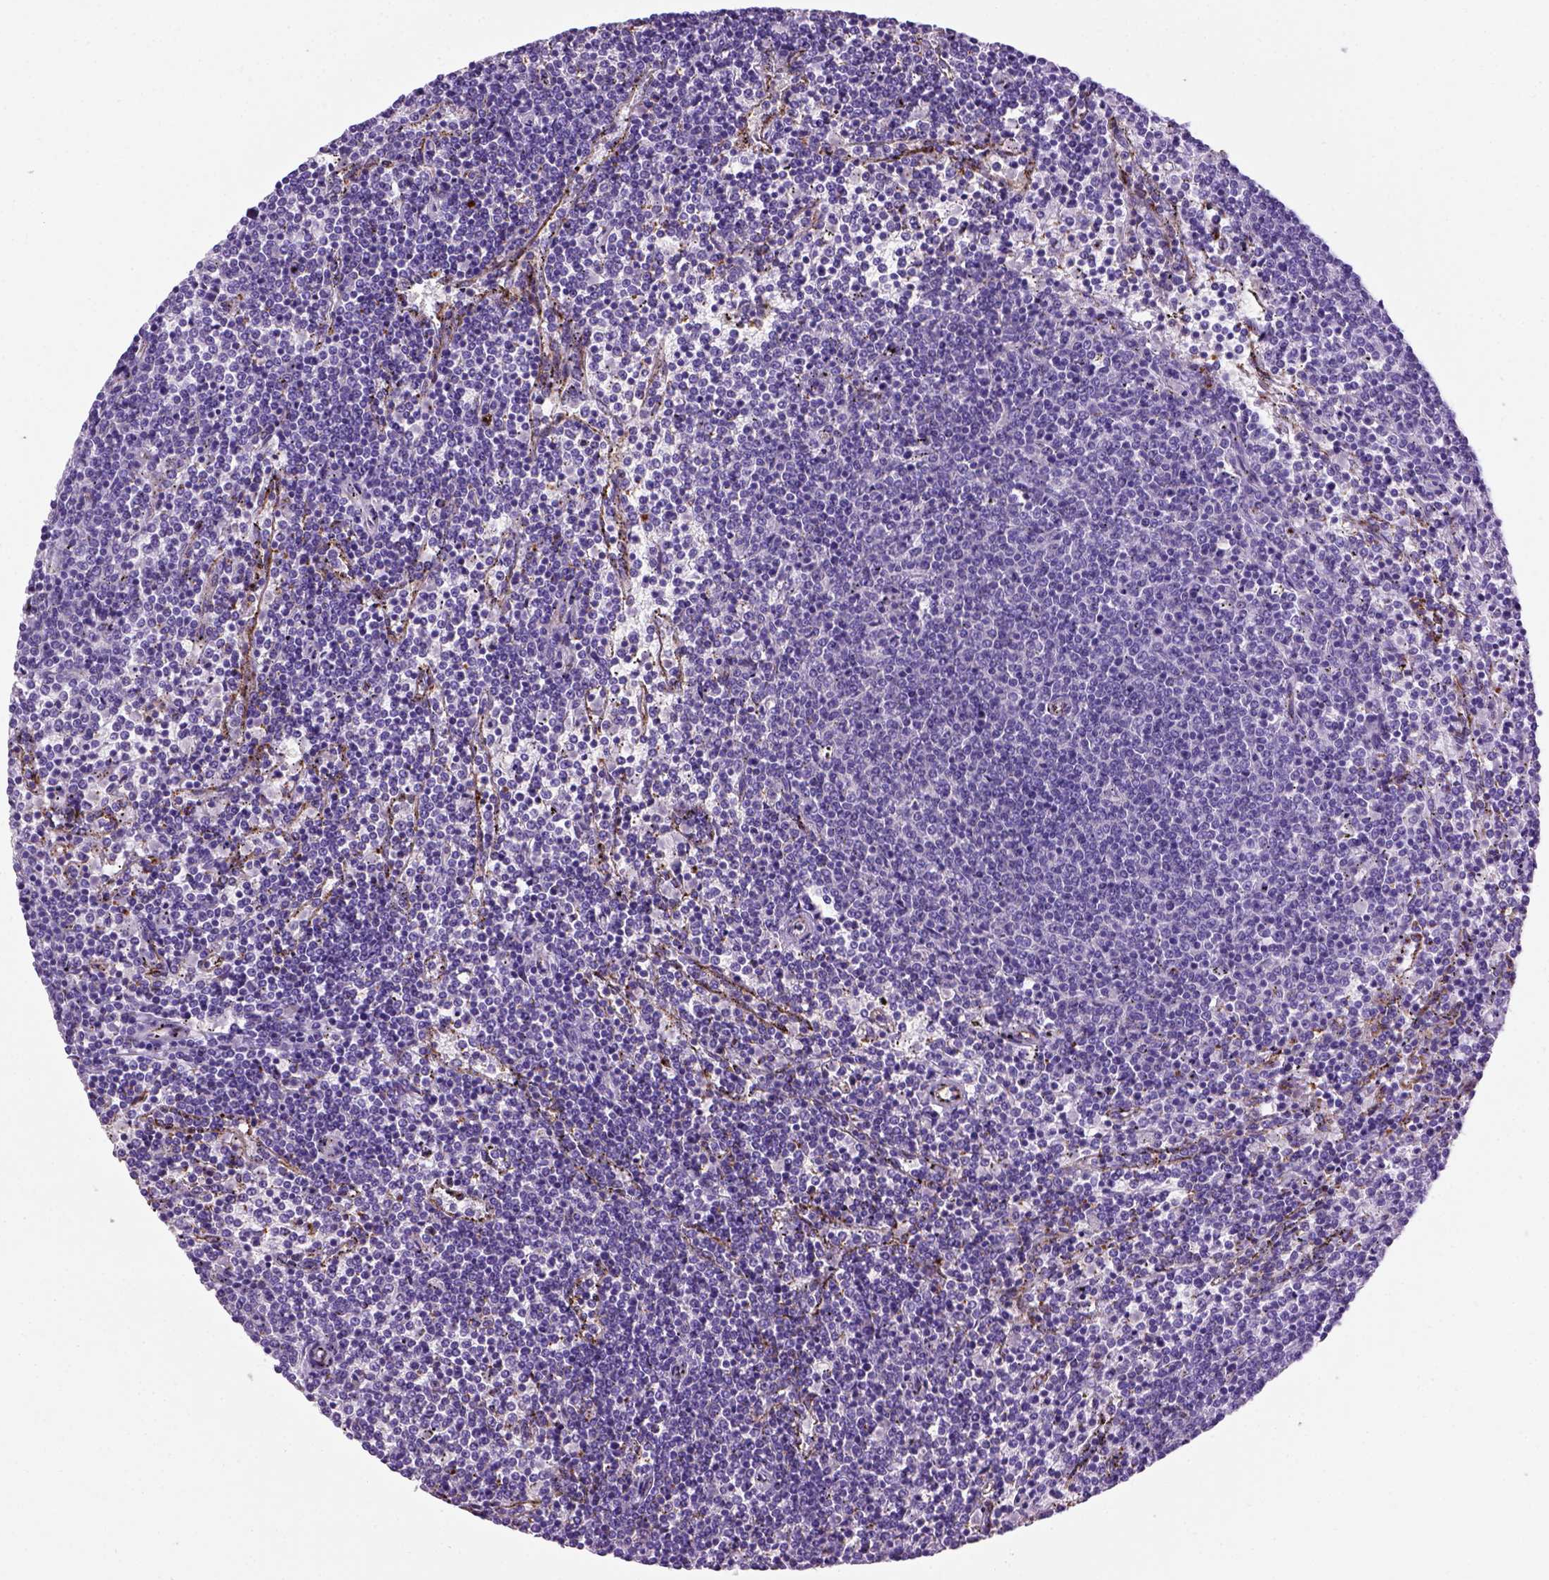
{"staining": {"intensity": "negative", "quantity": "none", "location": "none"}, "tissue": "lymphoma", "cell_type": "Tumor cells", "image_type": "cancer", "snomed": [{"axis": "morphology", "description": "Malignant lymphoma, non-Hodgkin's type, Low grade"}, {"axis": "topography", "description": "Spleen"}], "caption": "Tumor cells show no significant expression in lymphoma. (DAB (3,3'-diaminobenzidine) IHC with hematoxylin counter stain).", "gene": "VWF", "patient": {"sex": "female", "age": 50}}